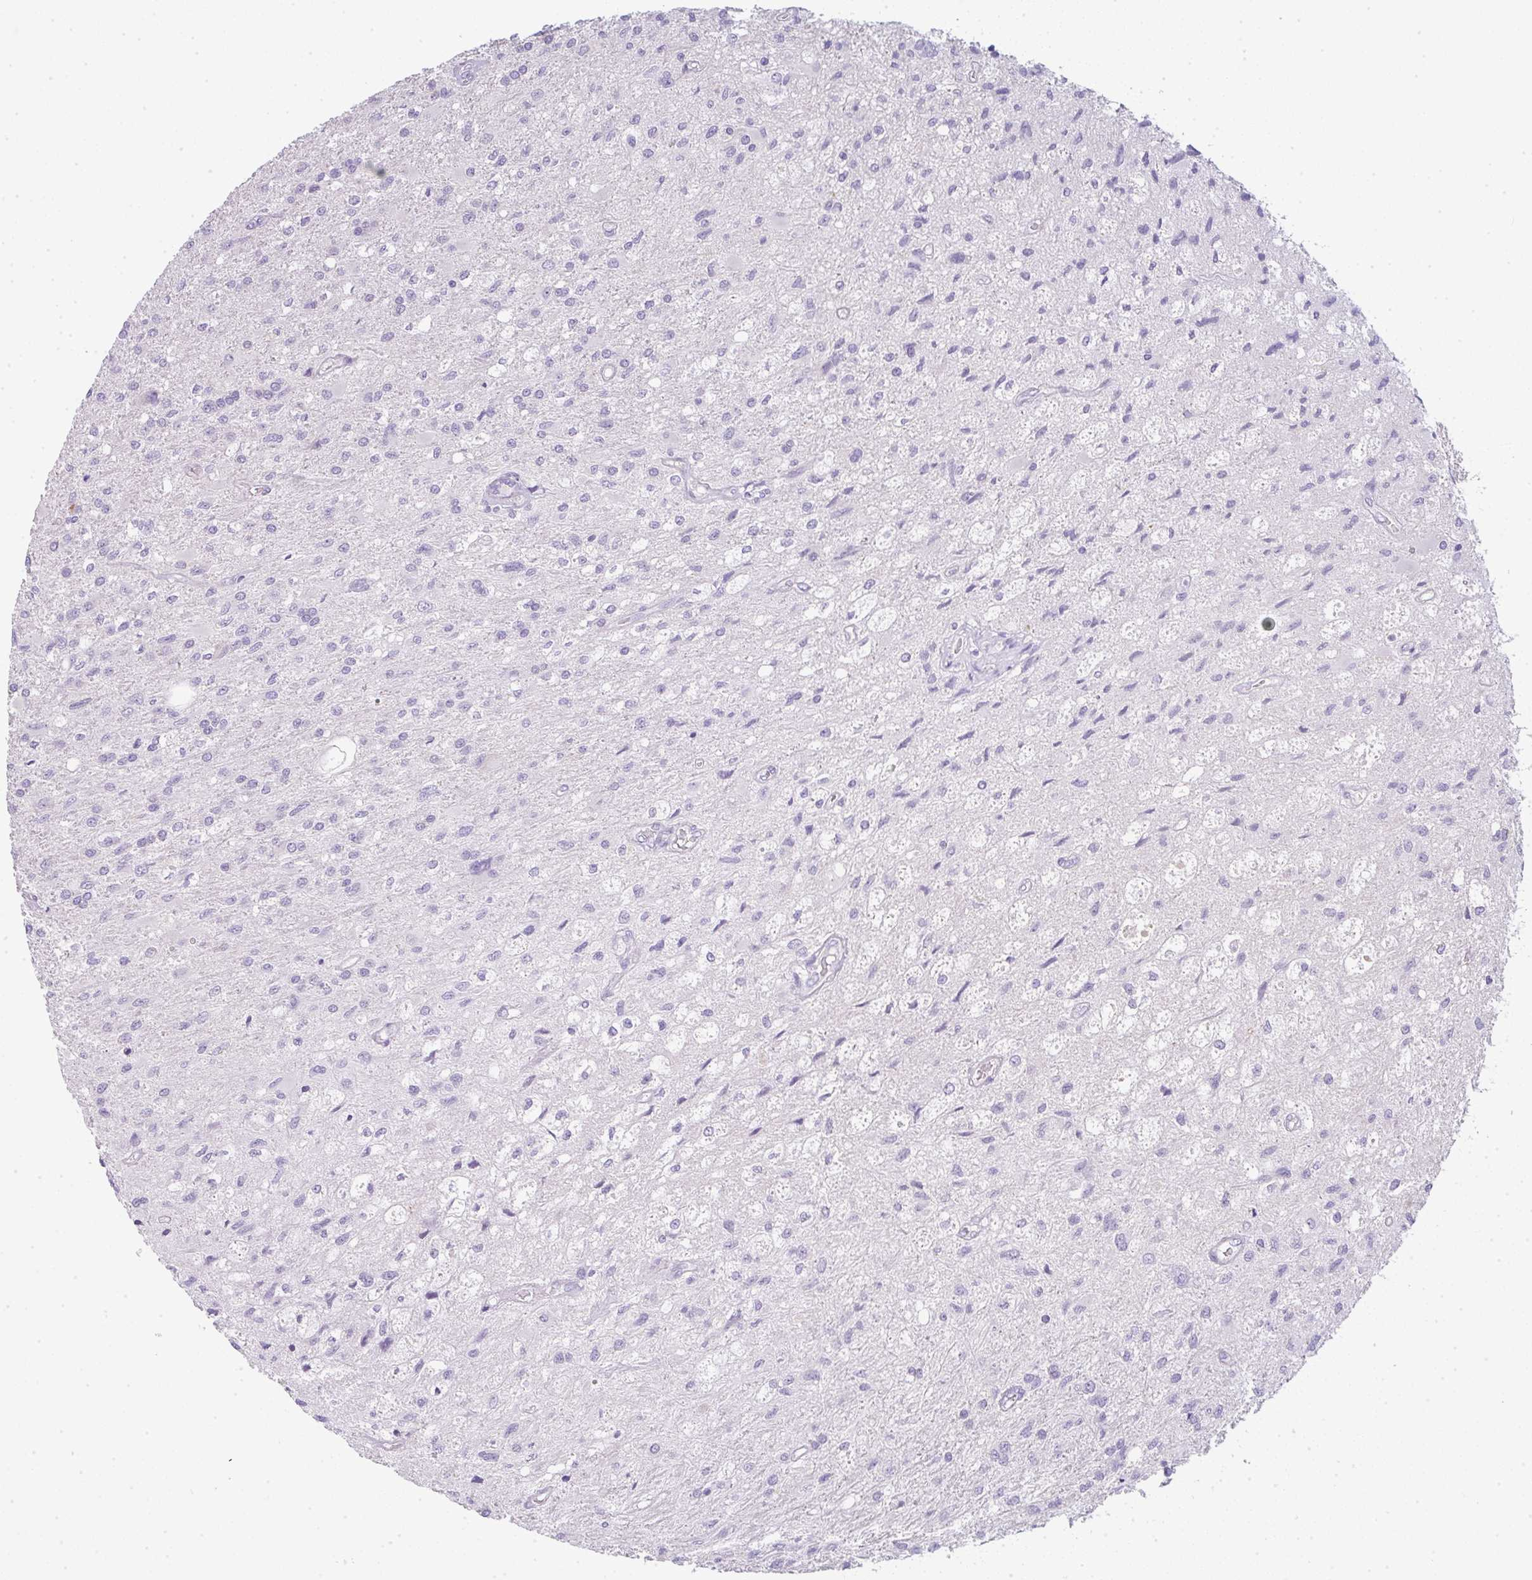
{"staining": {"intensity": "negative", "quantity": "none", "location": "none"}, "tissue": "glioma", "cell_type": "Tumor cells", "image_type": "cancer", "snomed": [{"axis": "morphology", "description": "Glioma, malignant, High grade"}, {"axis": "topography", "description": "Brain"}], "caption": "An IHC micrograph of high-grade glioma (malignant) is shown. There is no staining in tumor cells of high-grade glioma (malignant).", "gene": "LPAR4", "patient": {"sex": "female", "age": 70}}